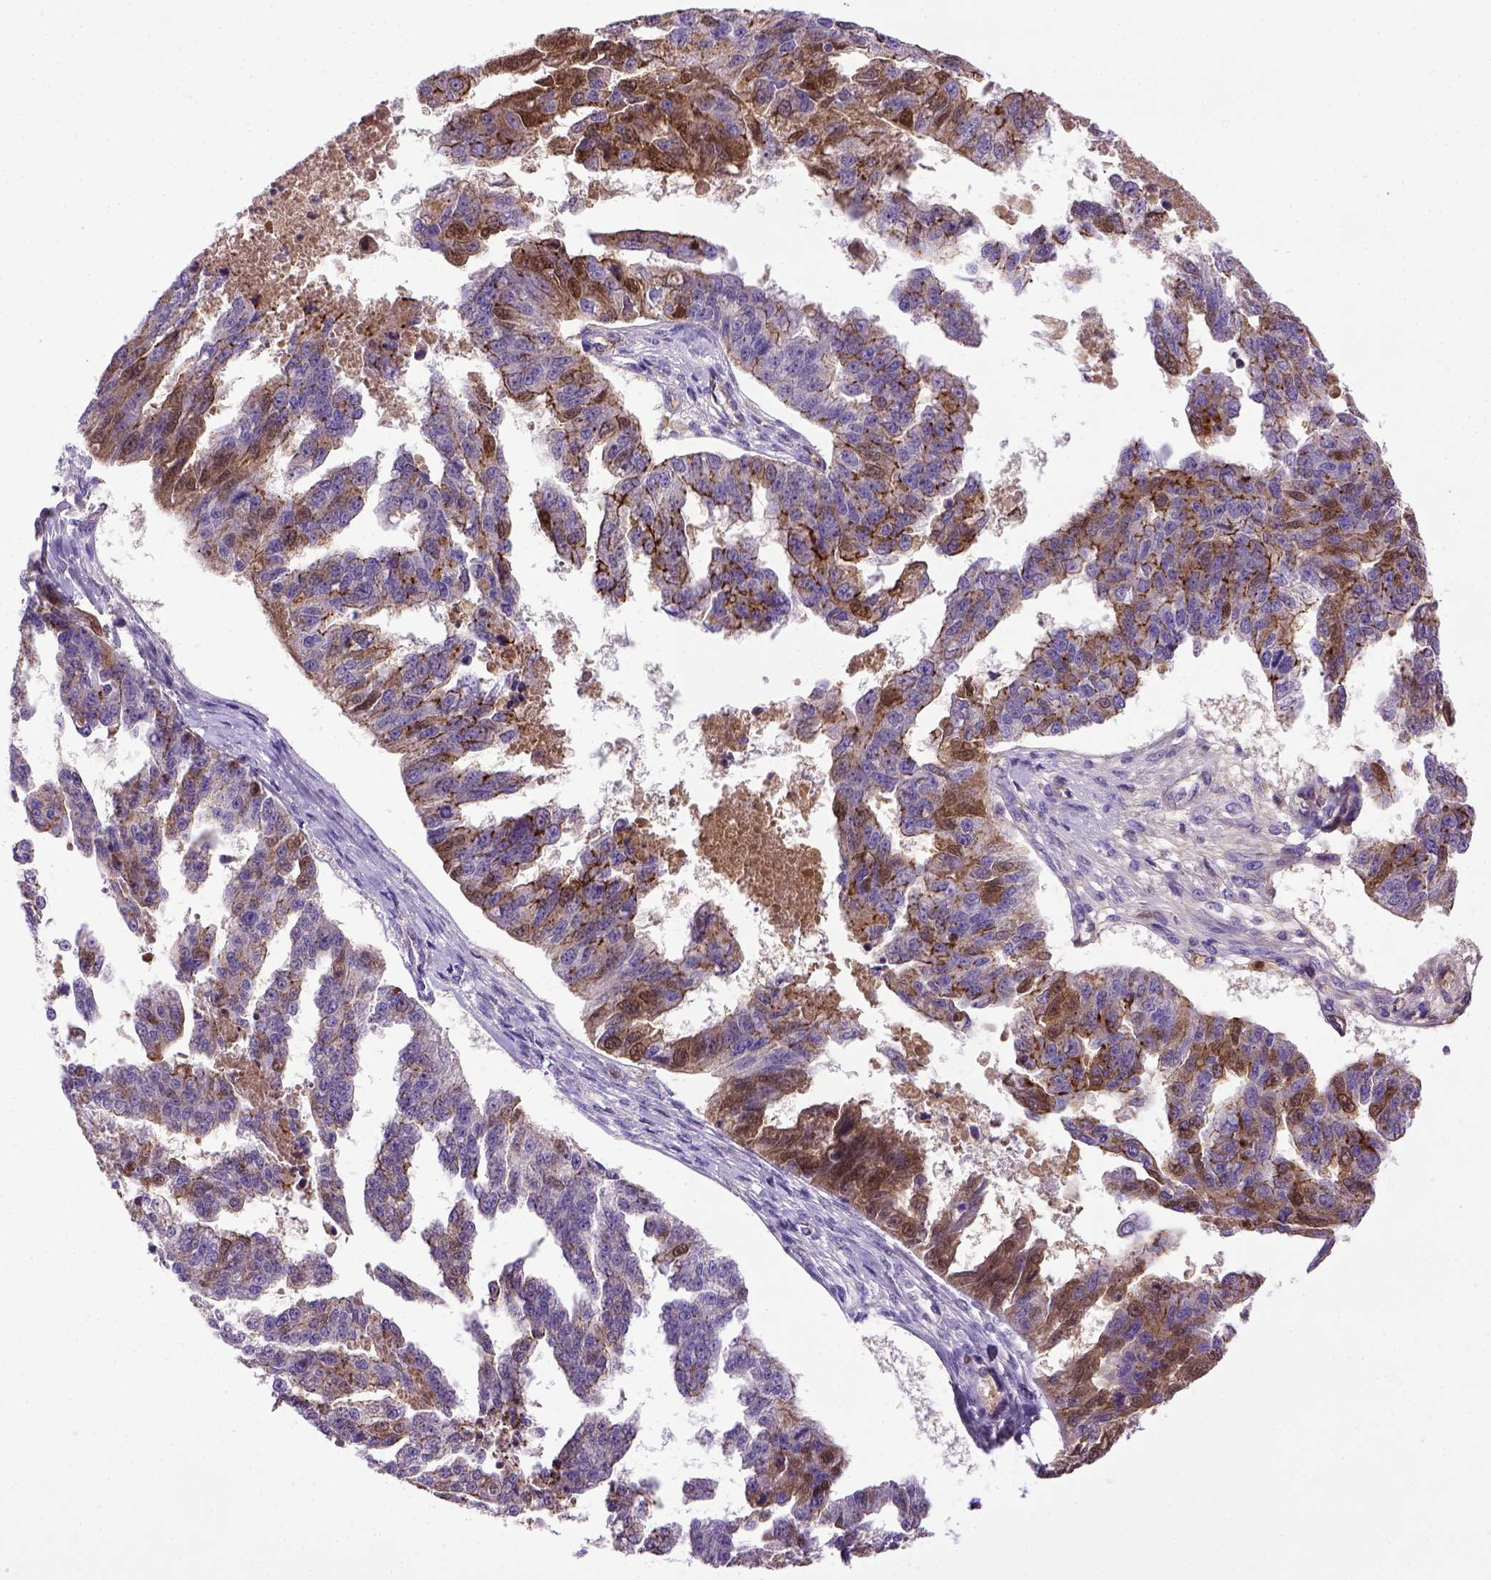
{"staining": {"intensity": "moderate", "quantity": "25%-75%", "location": "cytoplasmic/membranous"}, "tissue": "ovarian cancer", "cell_type": "Tumor cells", "image_type": "cancer", "snomed": [{"axis": "morphology", "description": "Cystadenocarcinoma, serous, NOS"}, {"axis": "topography", "description": "Ovary"}], "caption": "The micrograph shows immunohistochemical staining of serous cystadenocarcinoma (ovarian). There is moderate cytoplasmic/membranous positivity is identified in approximately 25%-75% of tumor cells.", "gene": "CDH1", "patient": {"sex": "female", "age": 58}}